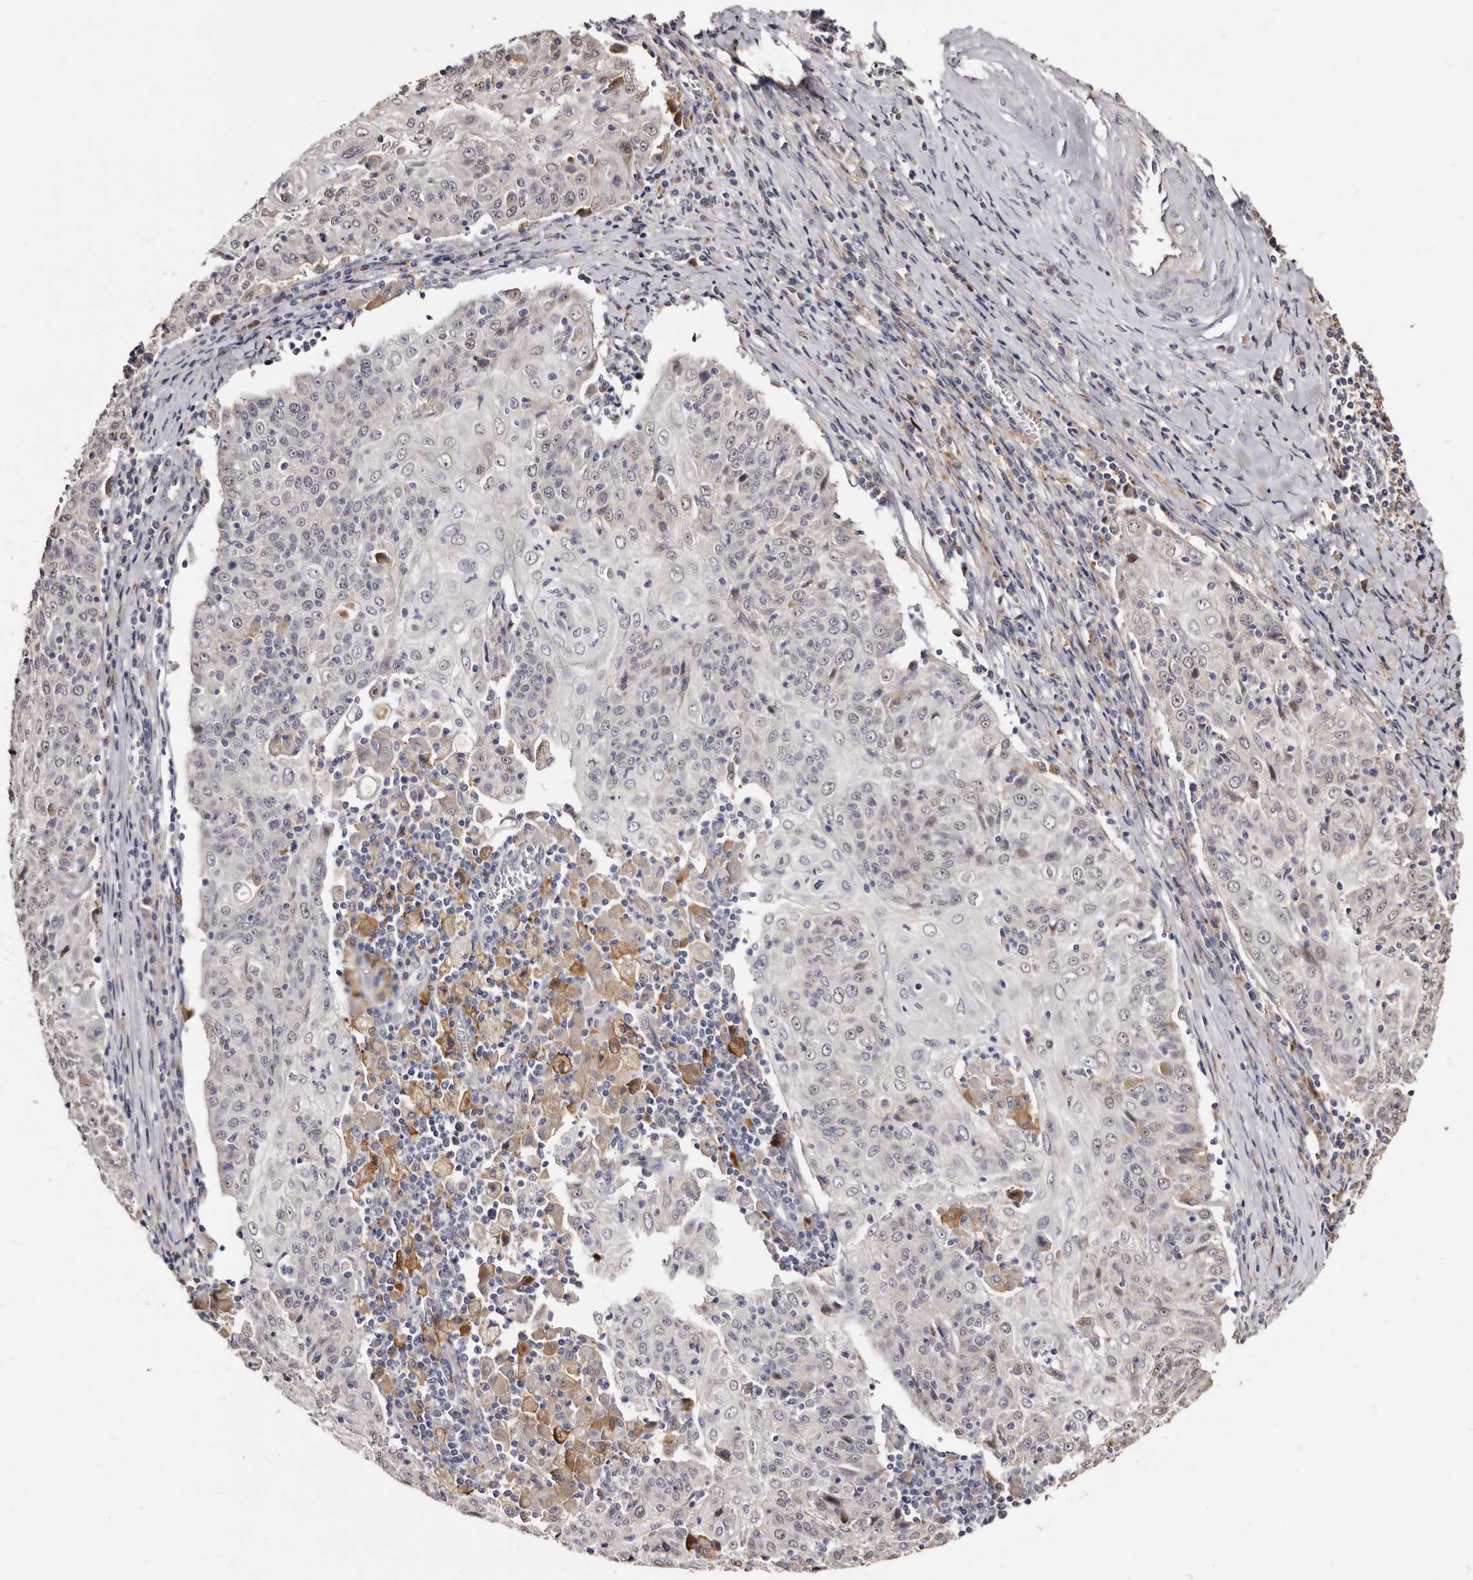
{"staining": {"intensity": "negative", "quantity": "none", "location": "none"}, "tissue": "cervical cancer", "cell_type": "Tumor cells", "image_type": "cancer", "snomed": [{"axis": "morphology", "description": "Squamous cell carcinoma, NOS"}, {"axis": "topography", "description": "Cervix"}], "caption": "This is a image of immunohistochemistry staining of squamous cell carcinoma (cervical), which shows no expression in tumor cells.", "gene": "PTAFR", "patient": {"sex": "female", "age": 48}}